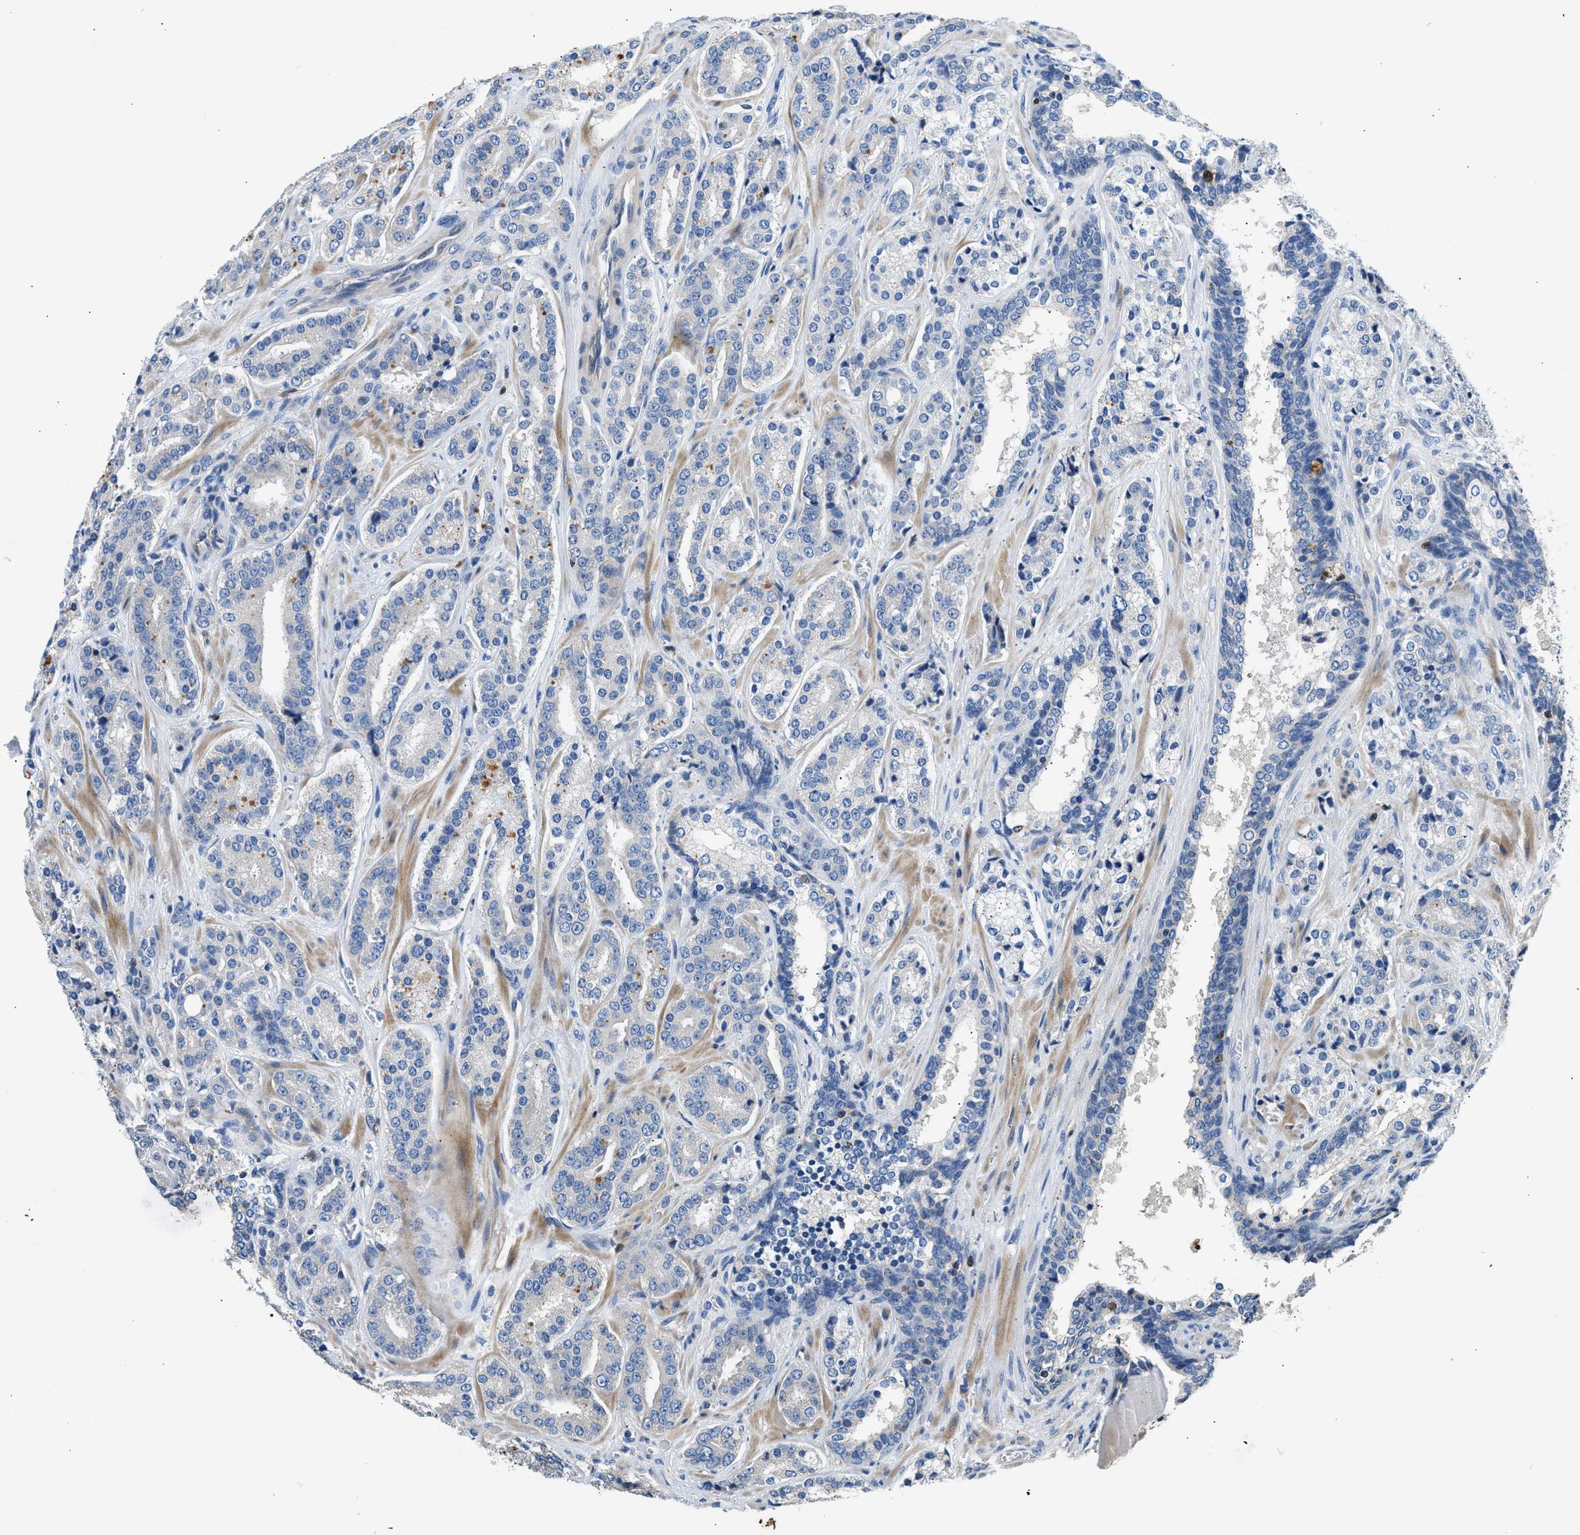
{"staining": {"intensity": "negative", "quantity": "none", "location": "none"}, "tissue": "prostate cancer", "cell_type": "Tumor cells", "image_type": "cancer", "snomed": [{"axis": "morphology", "description": "Adenocarcinoma, High grade"}, {"axis": "topography", "description": "Prostate"}], "caption": "There is no significant staining in tumor cells of high-grade adenocarcinoma (prostate).", "gene": "TOX", "patient": {"sex": "male", "age": 60}}